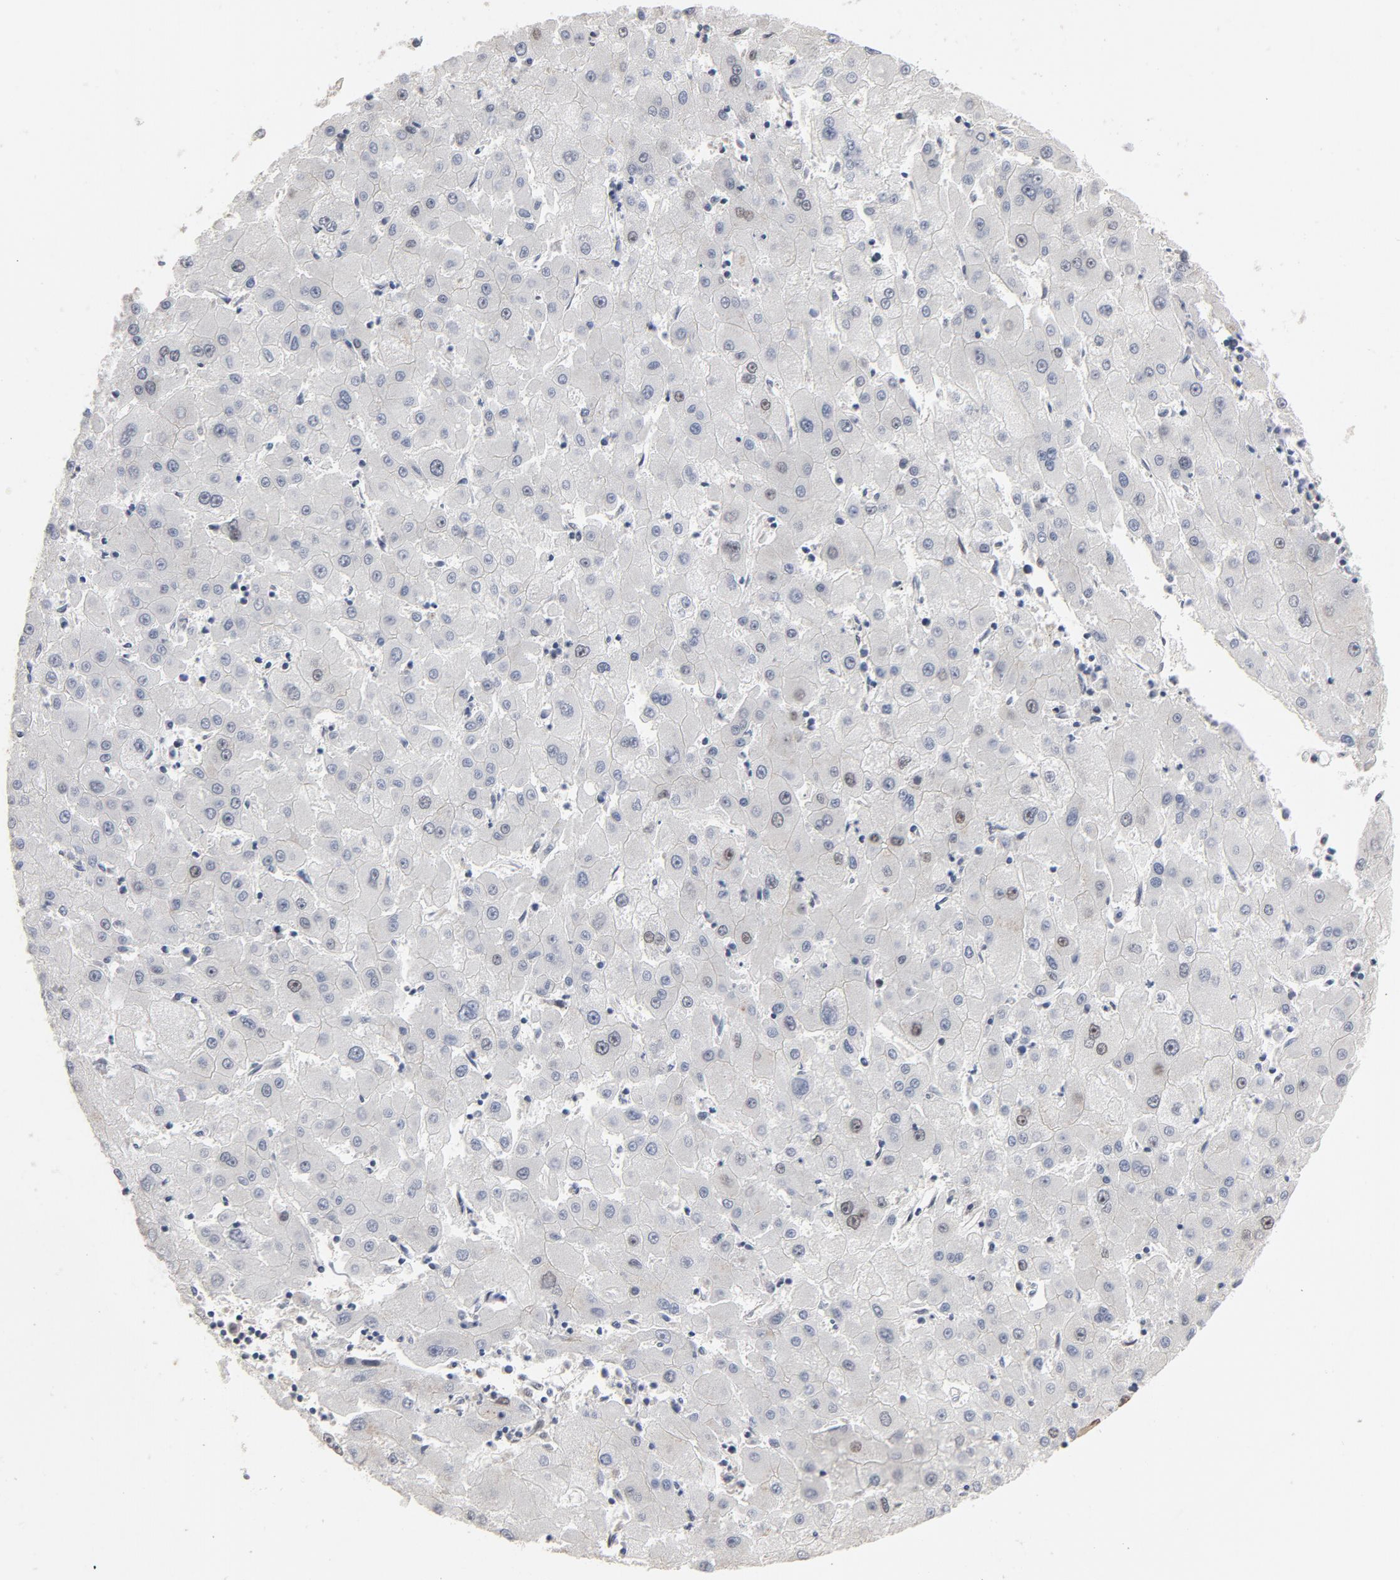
{"staining": {"intensity": "moderate", "quantity": "<25%", "location": "nuclear"}, "tissue": "liver cancer", "cell_type": "Tumor cells", "image_type": "cancer", "snomed": [{"axis": "morphology", "description": "Carcinoma, Hepatocellular, NOS"}, {"axis": "topography", "description": "Liver"}], "caption": "DAB (3,3'-diaminobenzidine) immunohistochemical staining of liver cancer demonstrates moderate nuclear protein positivity in about <25% of tumor cells.", "gene": "TP53RK", "patient": {"sex": "male", "age": 72}}